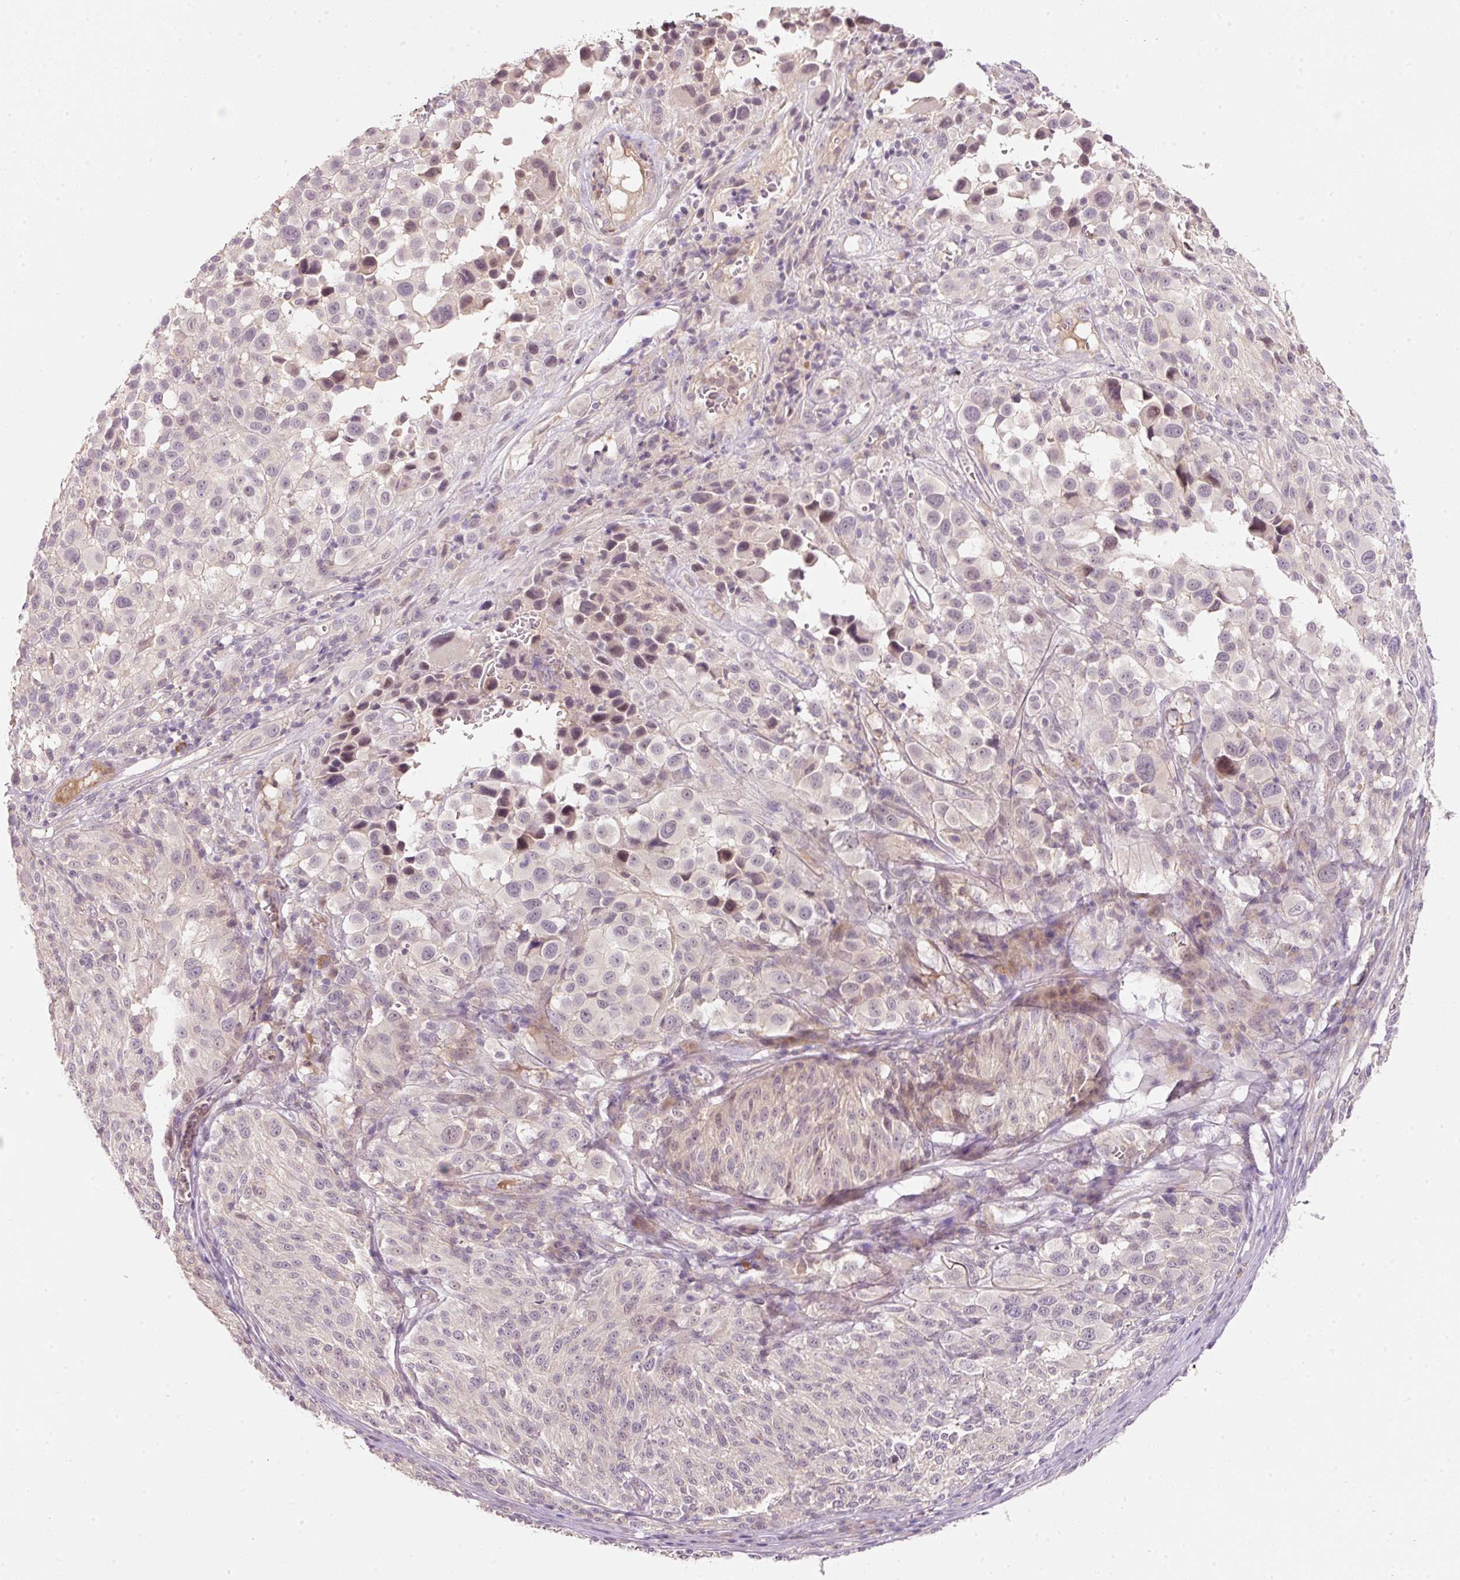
{"staining": {"intensity": "moderate", "quantity": "25%-75%", "location": "cytoplasmic/membranous"}, "tissue": "melanoma", "cell_type": "Tumor cells", "image_type": "cancer", "snomed": [{"axis": "morphology", "description": "Malignant melanoma, NOS"}, {"axis": "topography", "description": "Skin of trunk"}], "caption": "A high-resolution image shows immunohistochemistry staining of malignant melanoma, which displays moderate cytoplasmic/membranous expression in about 25%-75% of tumor cells. The staining was performed using DAB, with brown indicating positive protein expression. Nuclei are stained blue with hematoxylin.", "gene": "TIRAP", "patient": {"sex": "male", "age": 71}}